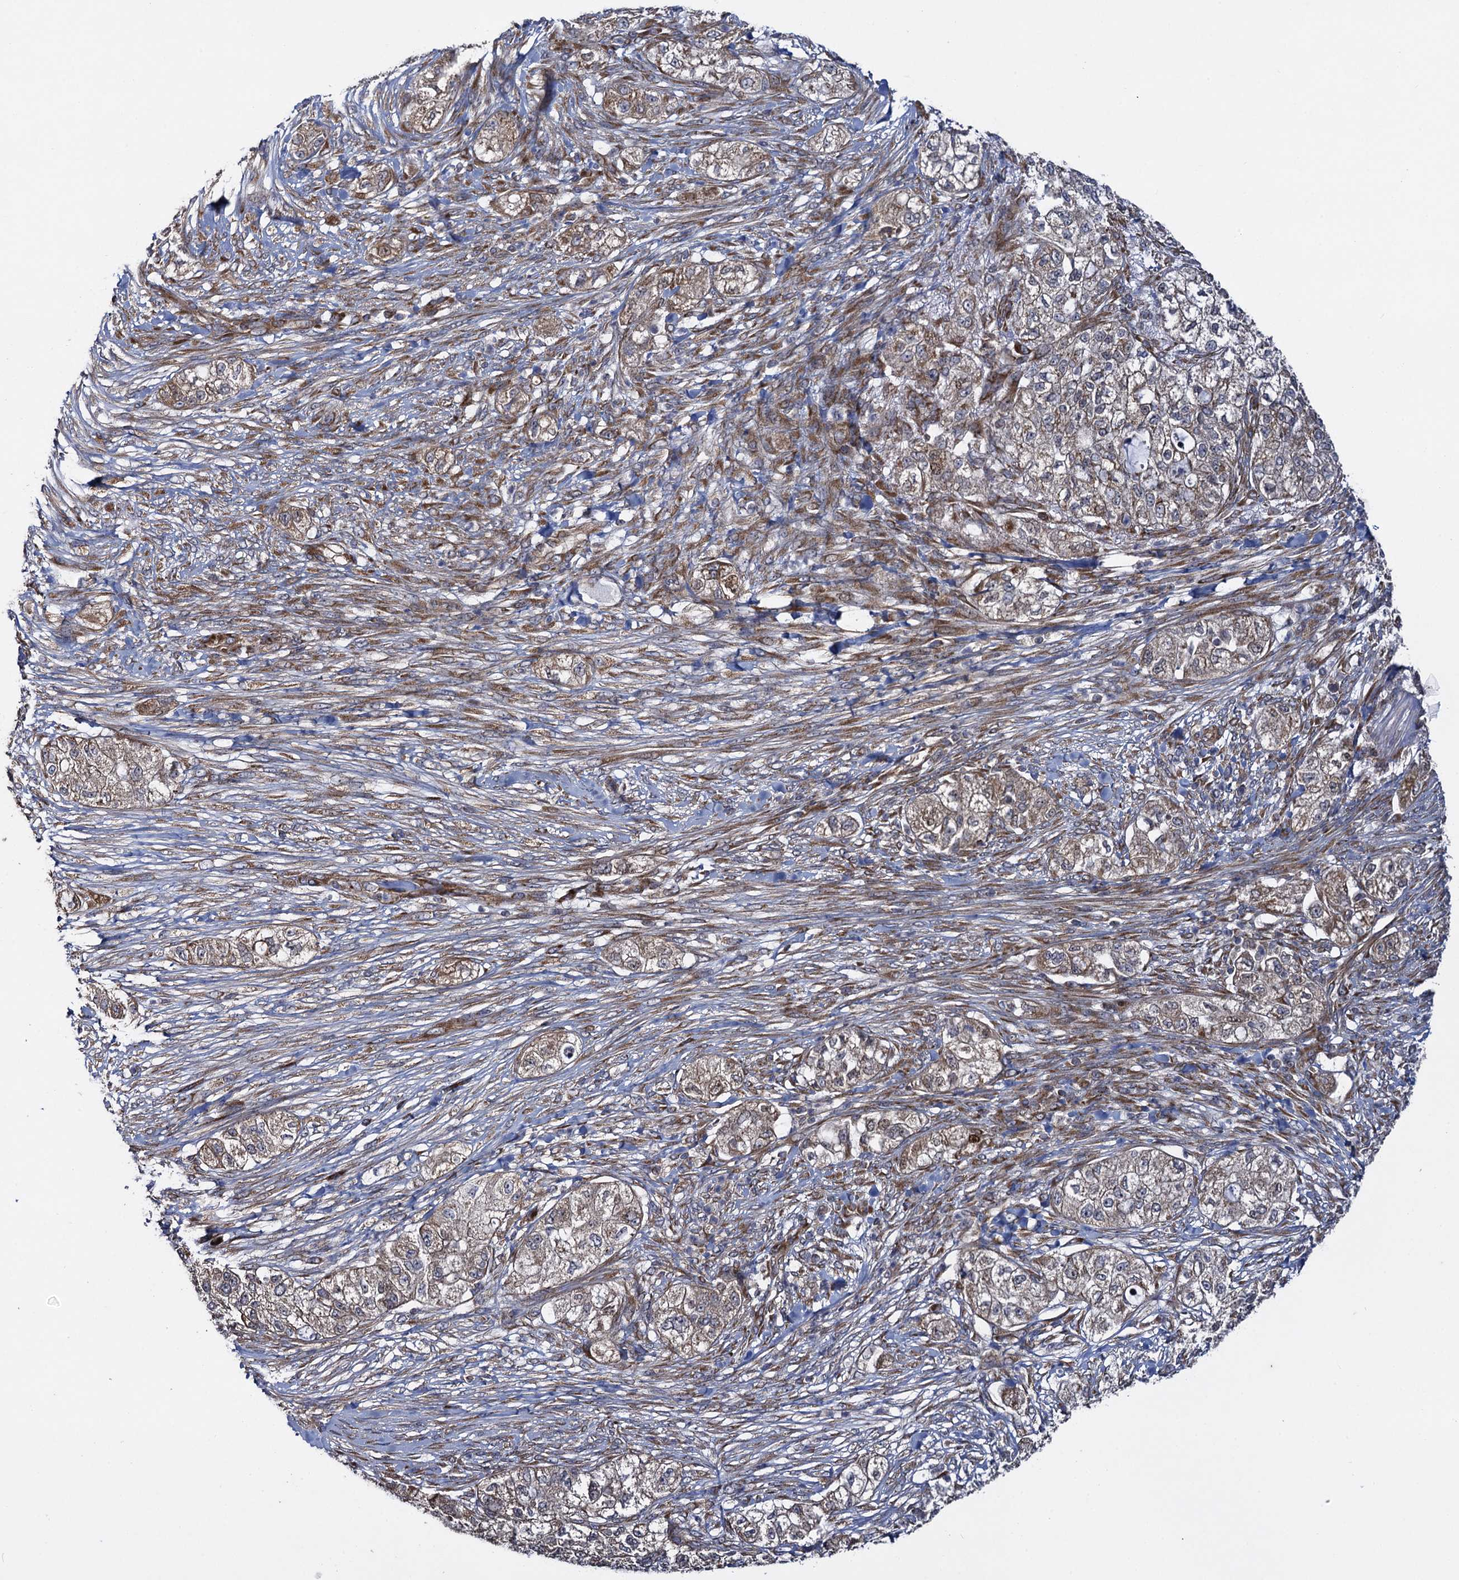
{"staining": {"intensity": "moderate", "quantity": ">75%", "location": "cytoplasmic/membranous"}, "tissue": "pancreatic cancer", "cell_type": "Tumor cells", "image_type": "cancer", "snomed": [{"axis": "morphology", "description": "Adenocarcinoma, NOS"}, {"axis": "topography", "description": "Pancreas"}], "caption": "This is a micrograph of immunohistochemistry (IHC) staining of pancreatic adenocarcinoma, which shows moderate positivity in the cytoplasmic/membranous of tumor cells.", "gene": "HAUS1", "patient": {"sex": "female", "age": 78}}